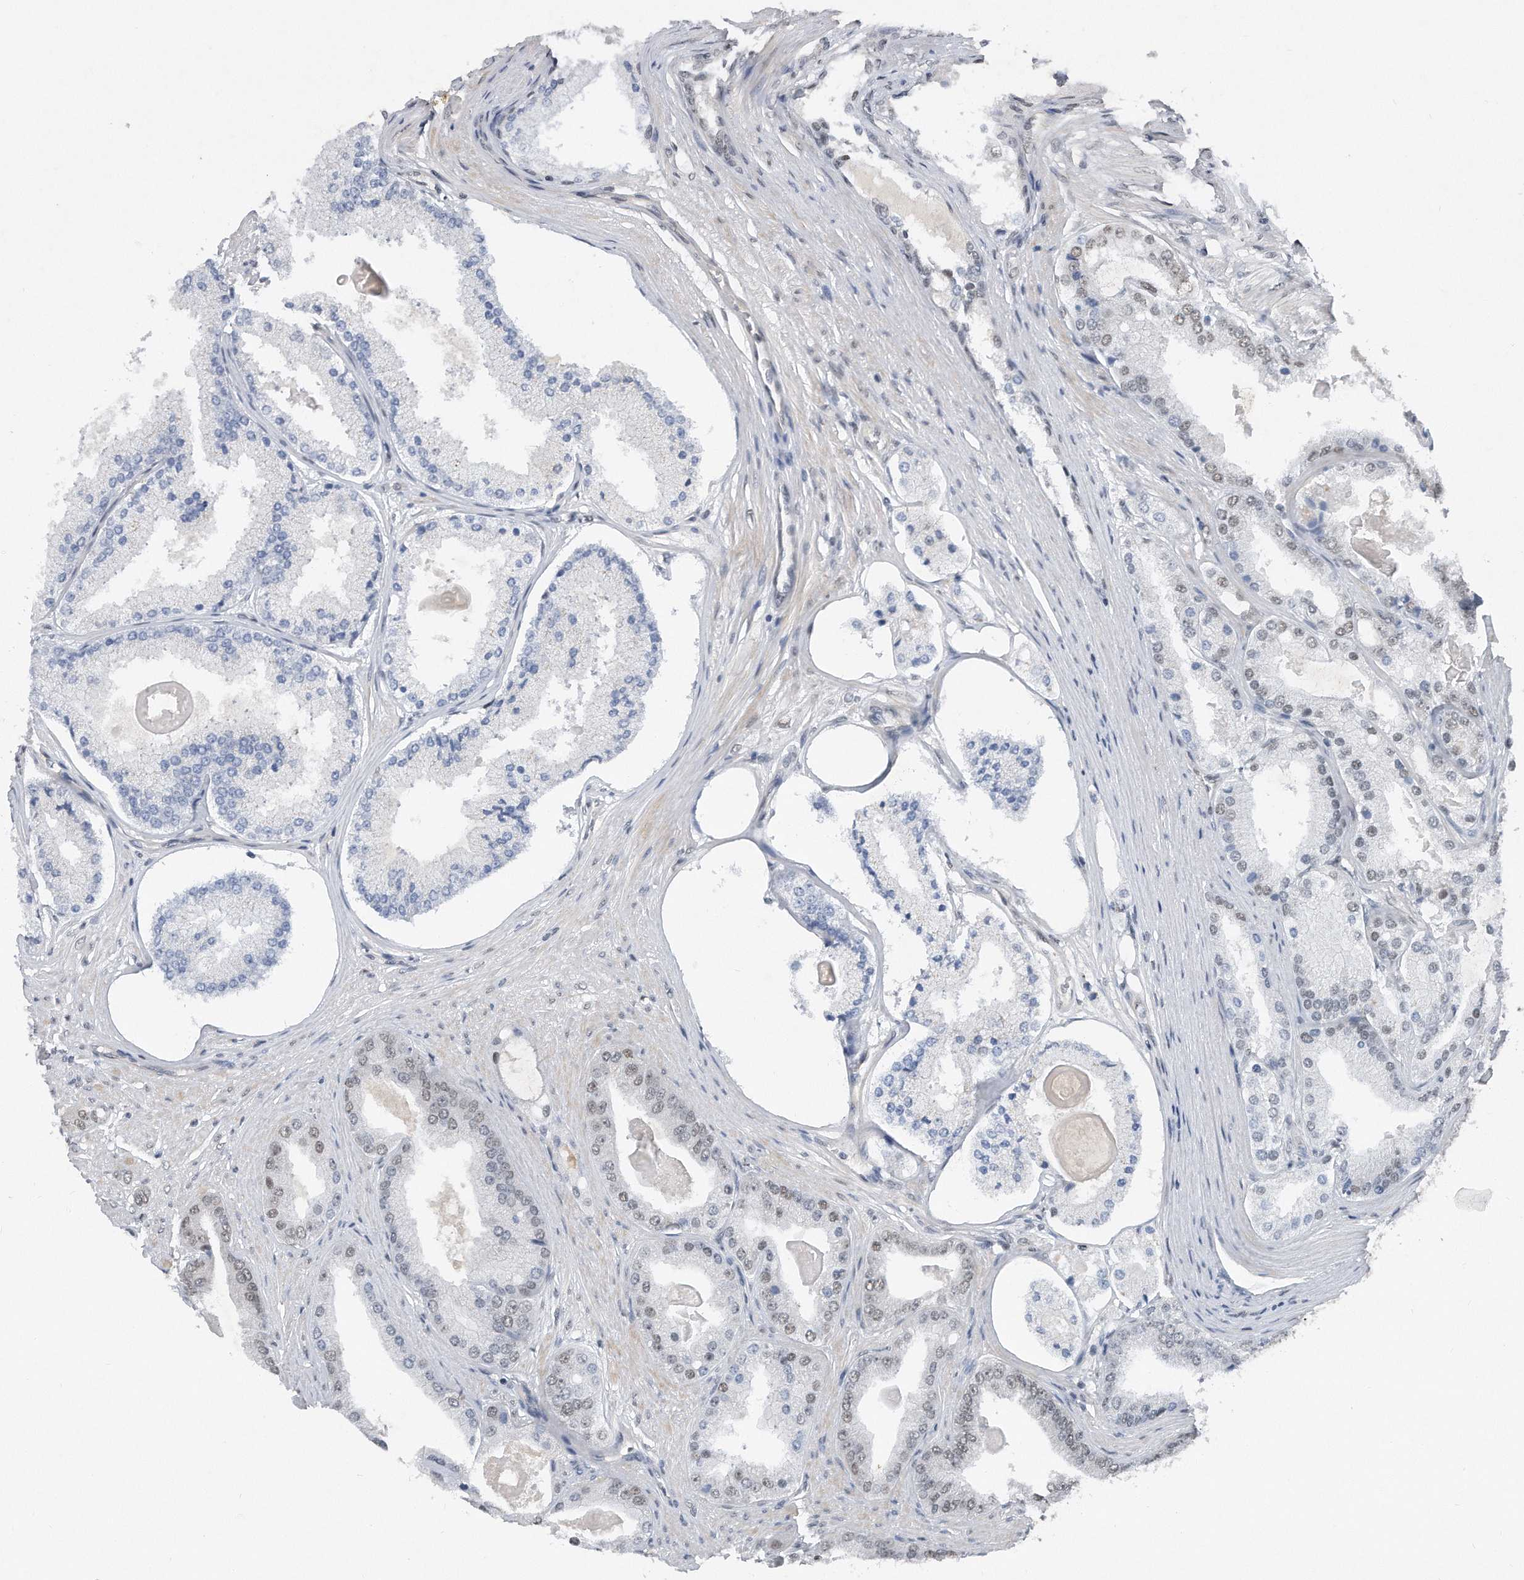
{"staining": {"intensity": "weak", "quantity": "<25%", "location": "nuclear"}, "tissue": "prostate cancer", "cell_type": "Tumor cells", "image_type": "cancer", "snomed": [{"axis": "morphology", "description": "Adenocarcinoma, High grade"}, {"axis": "topography", "description": "Prostate"}], "caption": "This is an immunohistochemistry (IHC) image of high-grade adenocarcinoma (prostate). There is no staining in tumor cells.", "gene": "TP53INP1", "patient": {"sex": "male", "age": 60}}